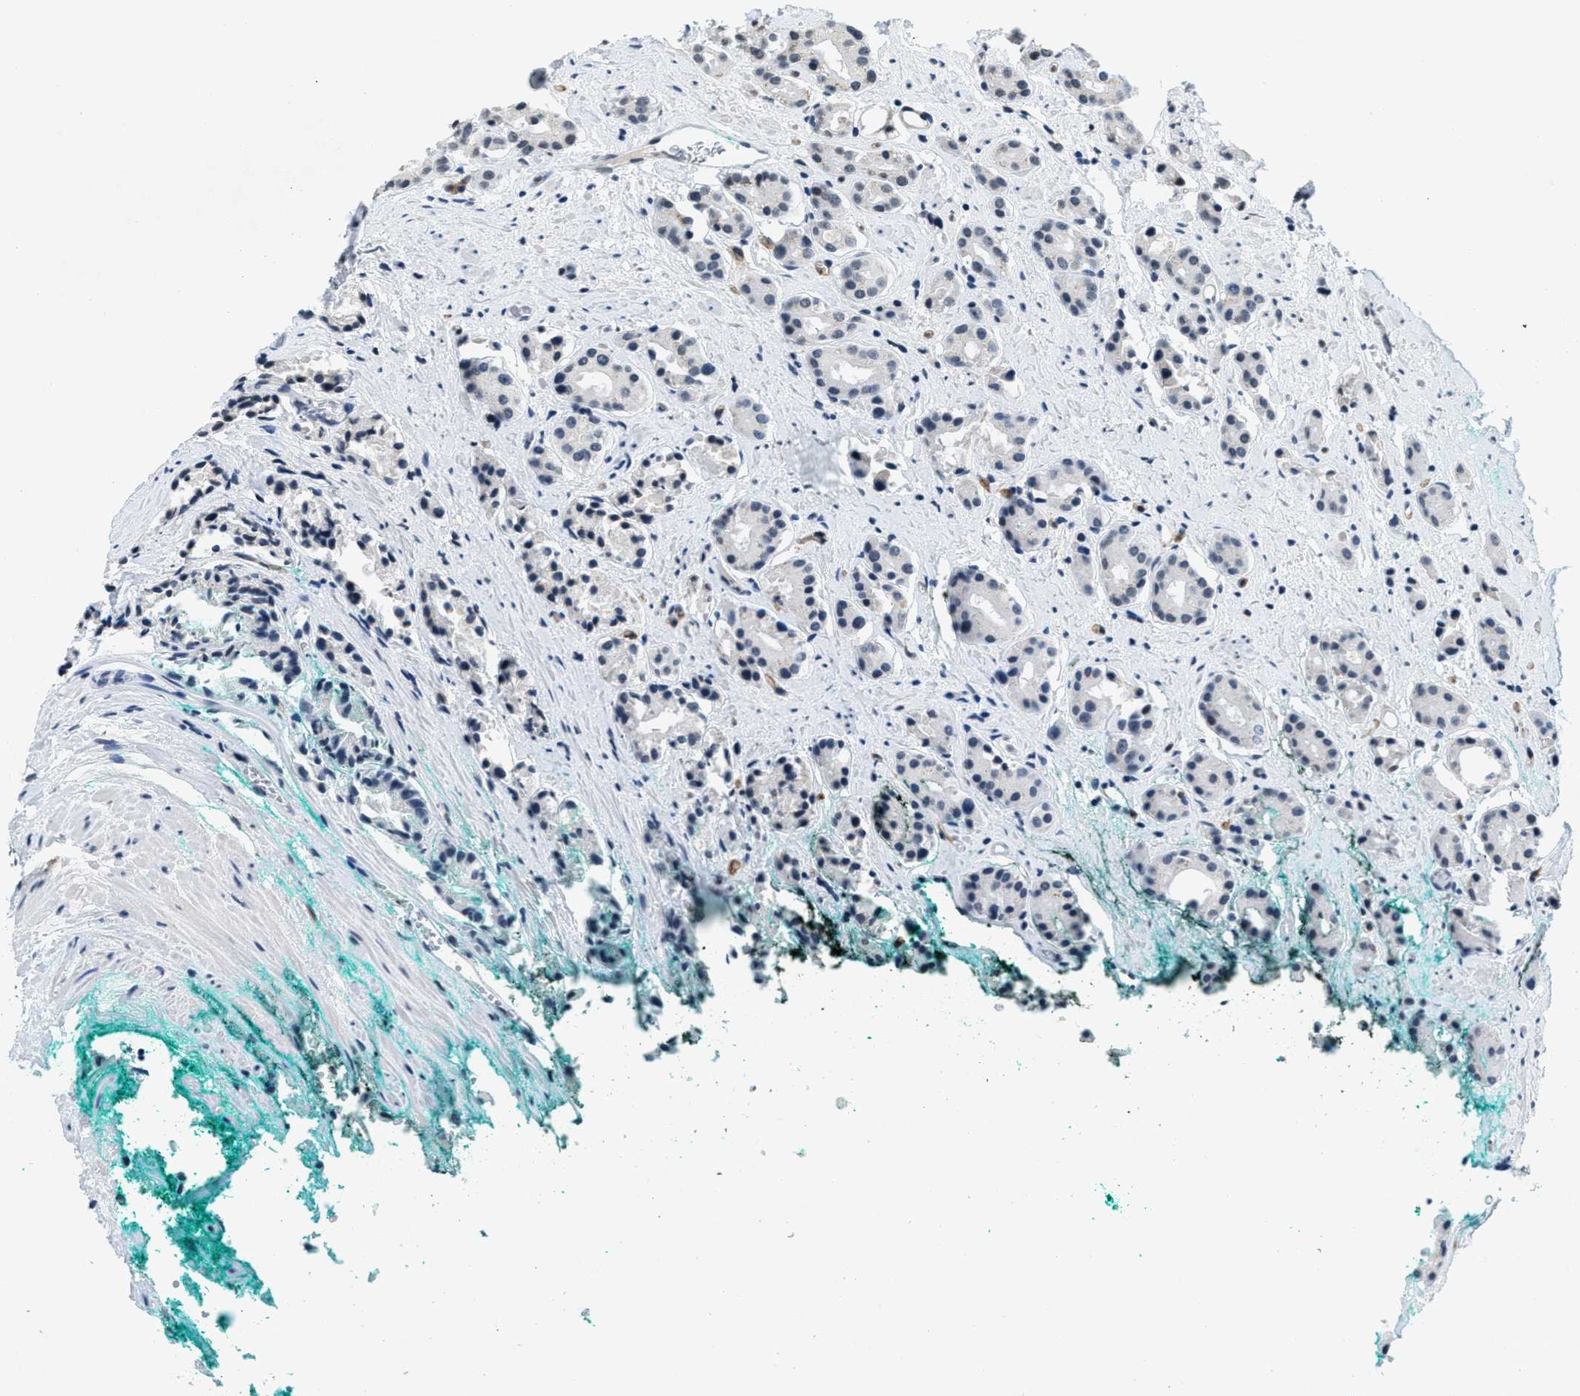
{"staining": {"intensity": "negative", "quantity": "none", "location": "none"}, "tissue": "prostate cancer", "cell_type": "Tumor cells", "image_type": "cancer", "snomed": [{"axis": "morphology", "description": "Adenocarcinoma, High grade"}, {"axis": "topography", "description": "Prostate"}], "caption": "High-grade adenocarcinoma (prostate) was stained to show a protein in brown. There is no significant expression in tumor cells. (Immunohistochemistry, brightfield microscopy, high magnification).", "gene": "CA4", "patient": {"sex": "male", "age": 71}}